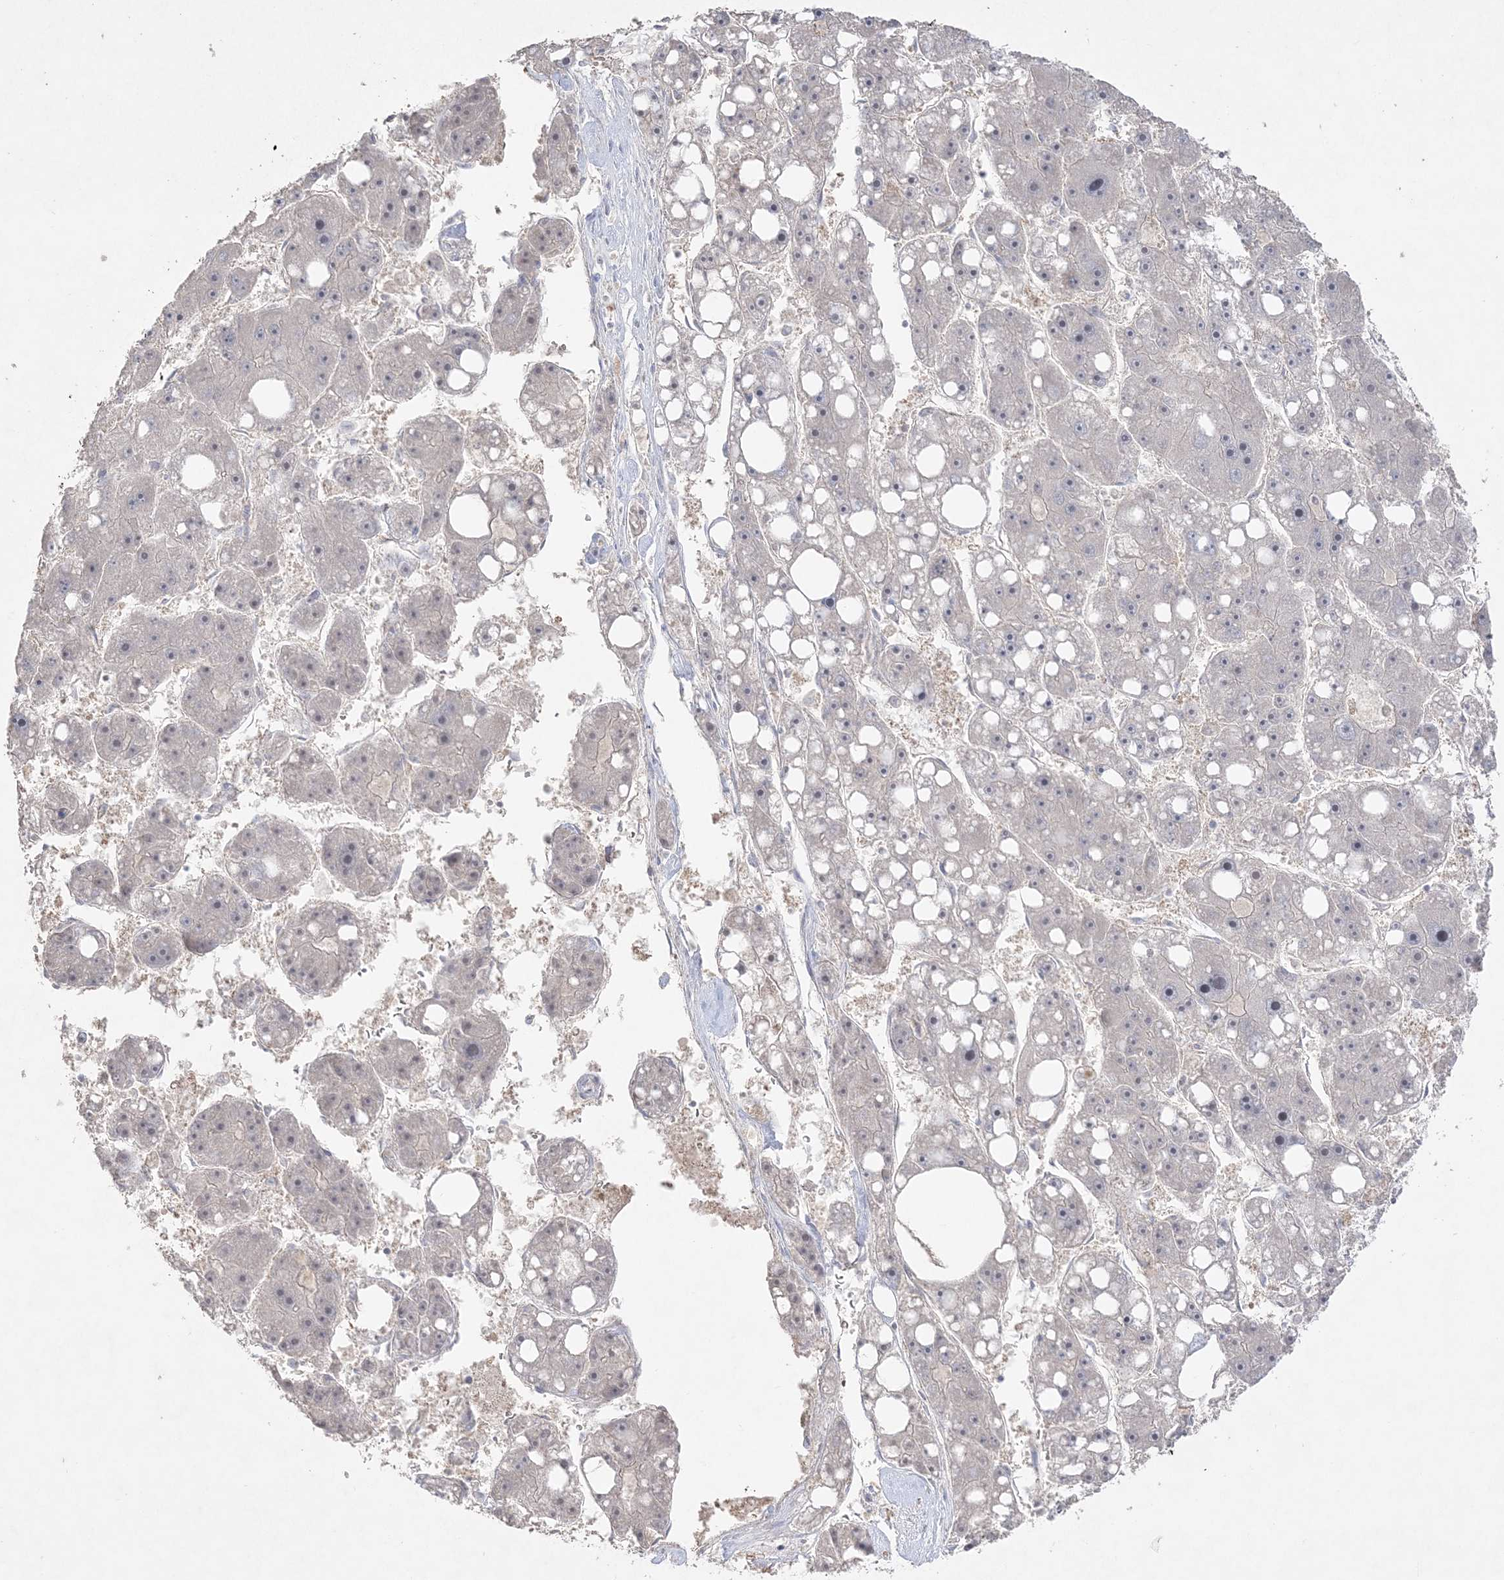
{"staining": {"intensity": "negative", "quantity": "none", "location": "none"}, "tissue": "liver cancer", "cell_type": "Tumor cells", "image_type": "cancer", "snomed": [{"axis": "morphology", "description": "Carcinoma, Hepatocellular, NOS"}, {"axis": "topography", "description": "Liver"}], "caption": "Immunohistochemistry photomicrograph of neoplastic tissue: human hepatocellular carcinoma (liver) stained with DAB reveals no significant protein positivity in tumor cells.", "gene": "SH3BP4", "patient": {"sex": "female", "age": 61}}